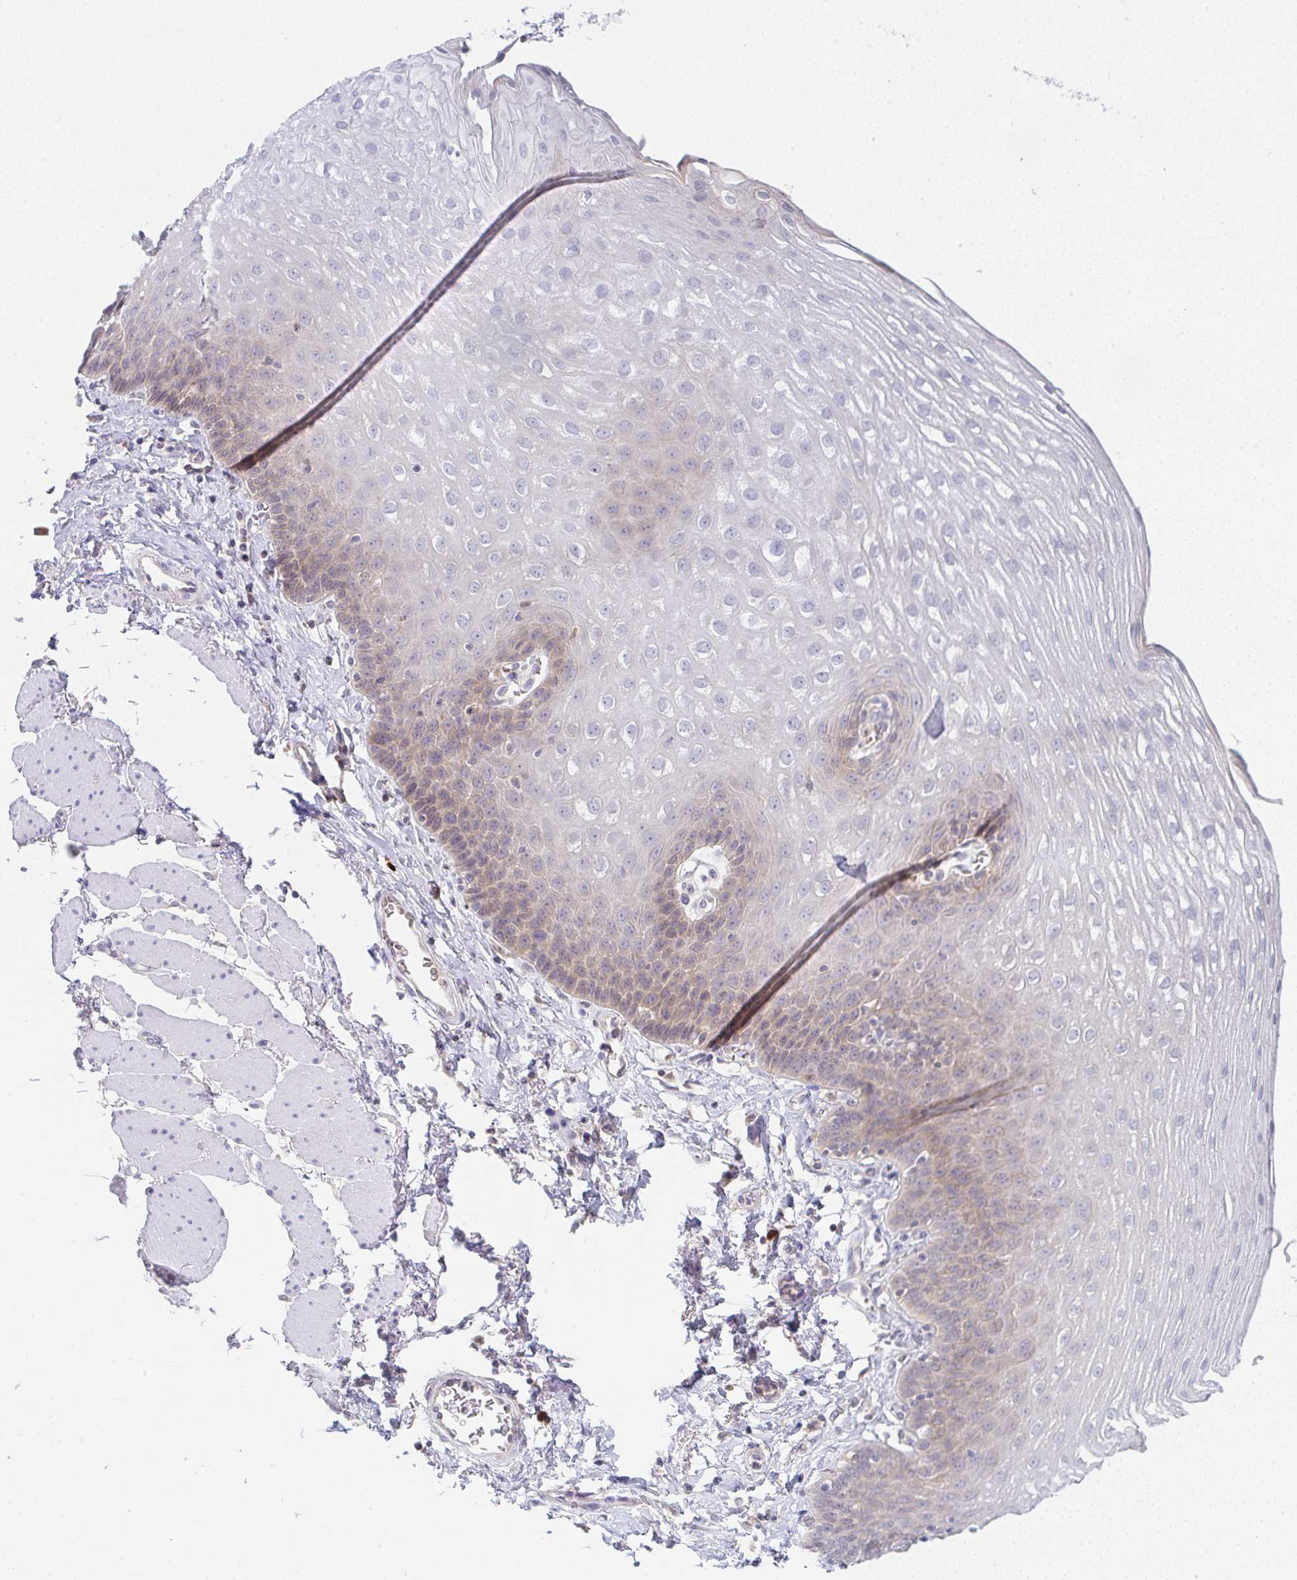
{"staining": {"intensity": "weak", "quantity": "25%-75%", "location": "cytoplasmic/membranous"}, "tissue": "esophagus", "cell_type": "Squamous epithelial cells", "image_type": "normal", "snomed": [{"axis": "morphology", "description": "Normal tissue, NOS"}, {"axis": "topography", "description": "Esophagus"}], "caption": "Immunohistochemistry micrograph of normal esophagus: human esophagus stained using immunohistochemistry demonstrates low levels of weak protein expression localized specifically in the cytoplasmic/membranous of squamous epithelial cells, appearing as a cytoplasmic/membranous brown color.", "gene": "DERL2", "patient": {"sex": "female", "age": 81}}